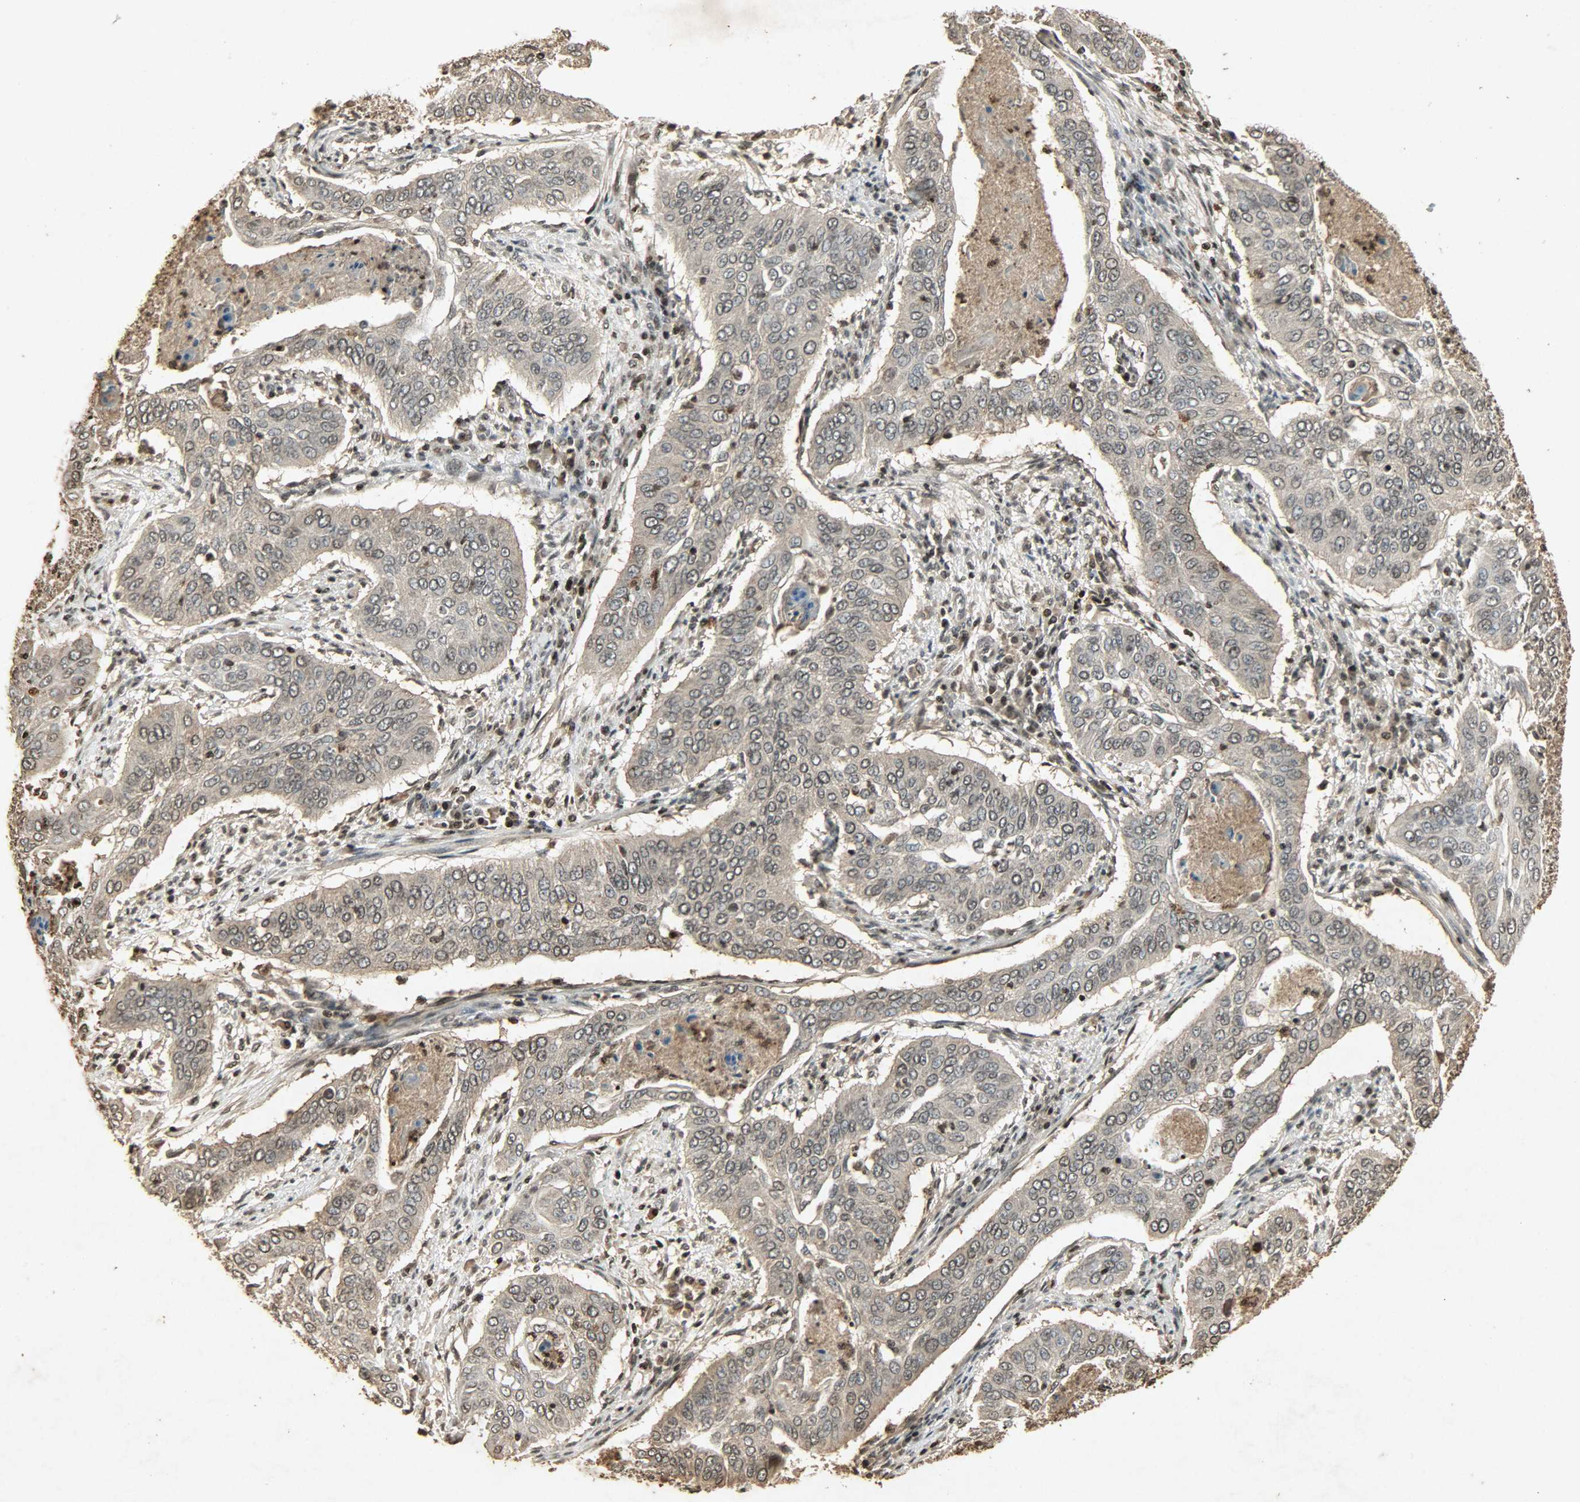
{"staining": {"intensity": "weak", "quantity": ">75%", "location": "cytoplasmic/membranous,nuclear"}, "tissue": "cervical cancer", "cell_type": "Tumor cells", "image_type": "cancer", "snomed": [{"axis": "morphology", "description": "Squamous cell carcinoma, NOS"}, {"axis": "topography", "description": "Cervix"}], "caption": "This histopathology image displays immunohistochemistry staining of cervical cancer, with low weak cytoplasmic/membranous and nuclear expression in approximately >75% of tumor cells.", "gene": "PPP3R1", "patient": {"sex": "female", "age": 39}}